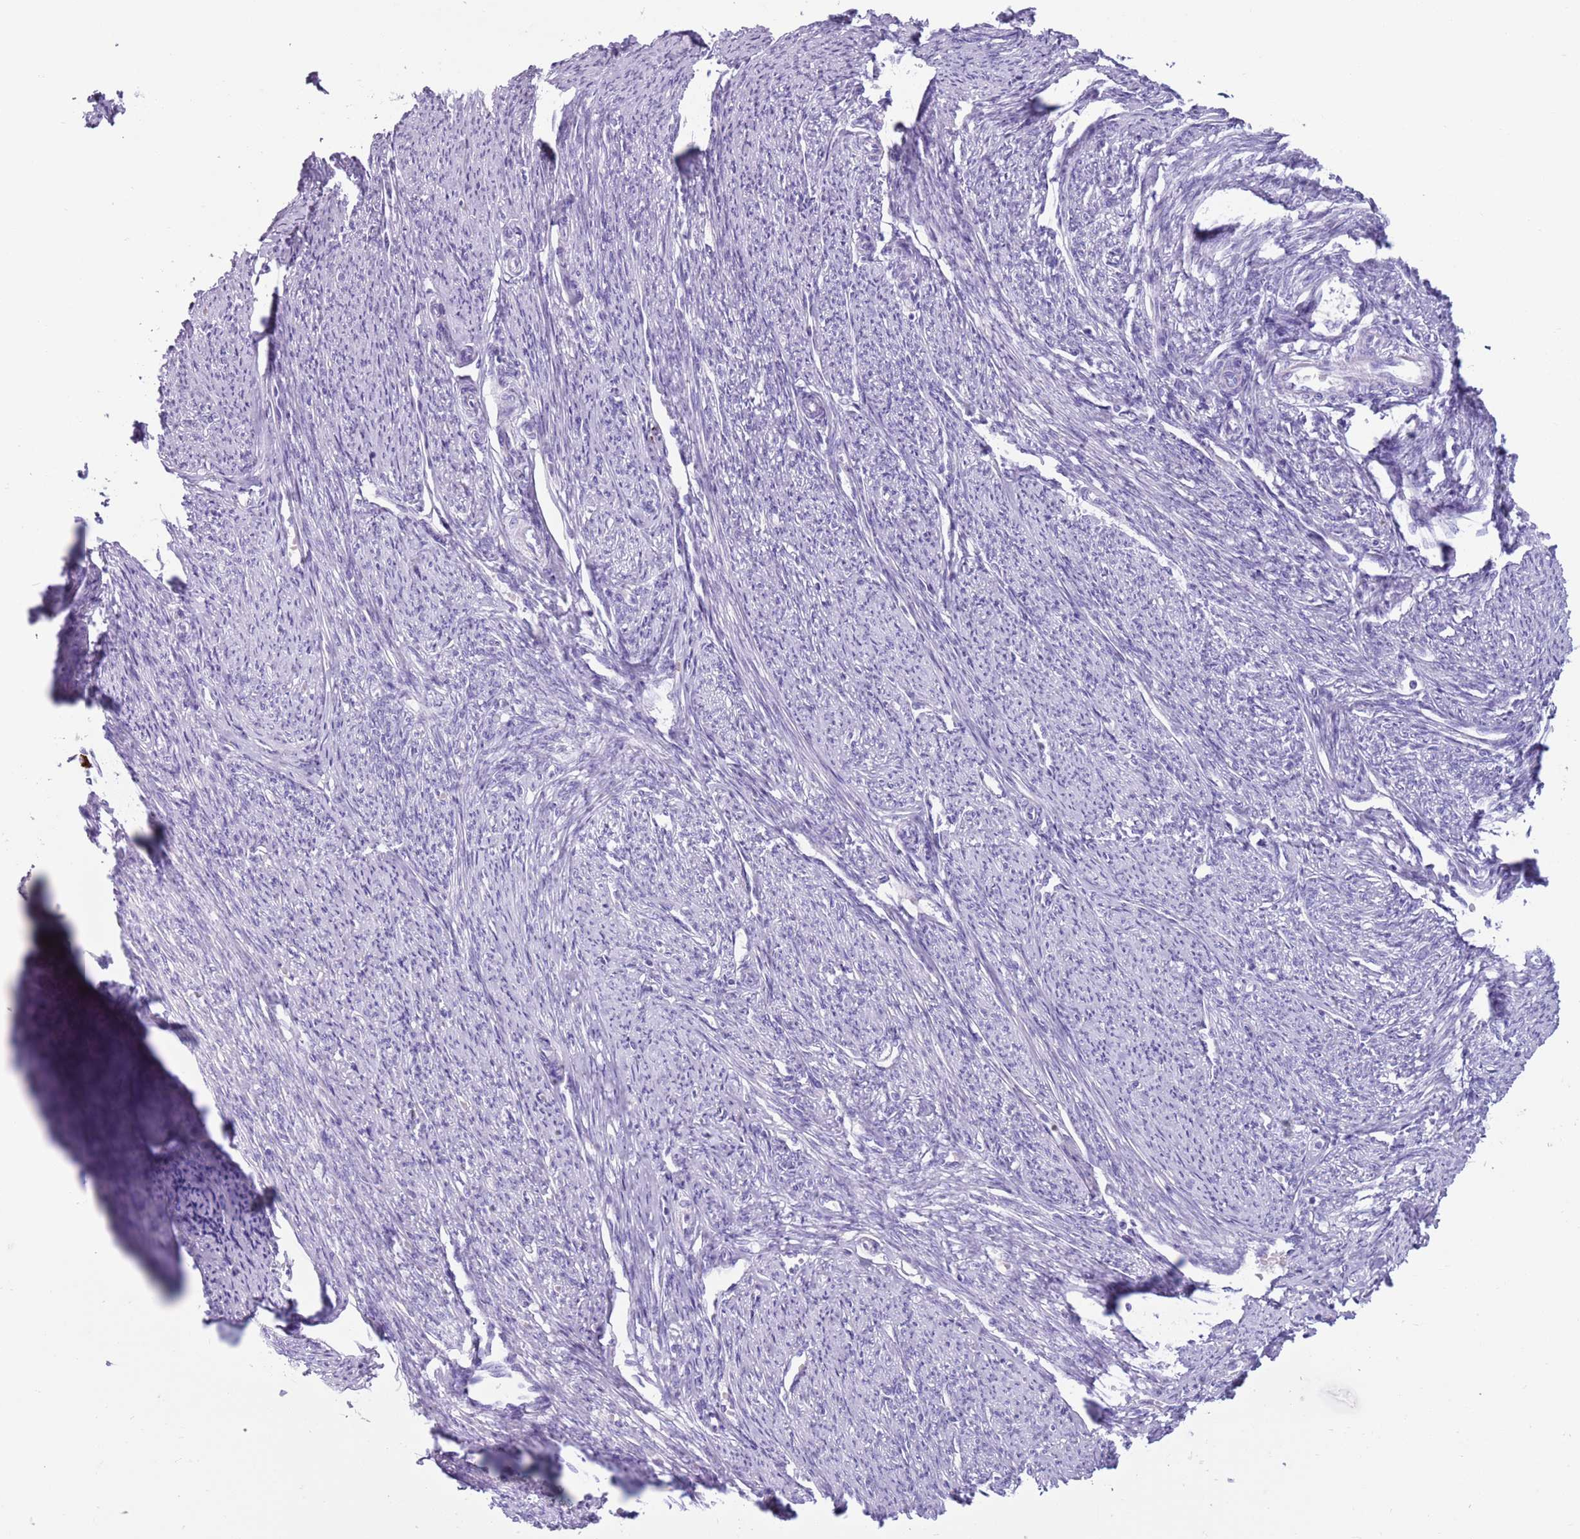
{"staining": {"intensity": "negative", "quantity": "none", "location": "none"}, "tissue": "smooth muscle", "cell_type": "Smooth muscle cells", "image_type": "normal", "snomed": [{"axis": "morphology", "description": "Normal tissue, NOS"}, {"axis": "topography", "description": "Smooth muscle"}, {"axis": "topography", "description": "Uterus"}], "caption": "The image demonstrates no significant positivity in smooth muscle cells of smooth muscle.", "gene": "ENSG00000263020", "patient": {"sex": "female", "age": 59}}